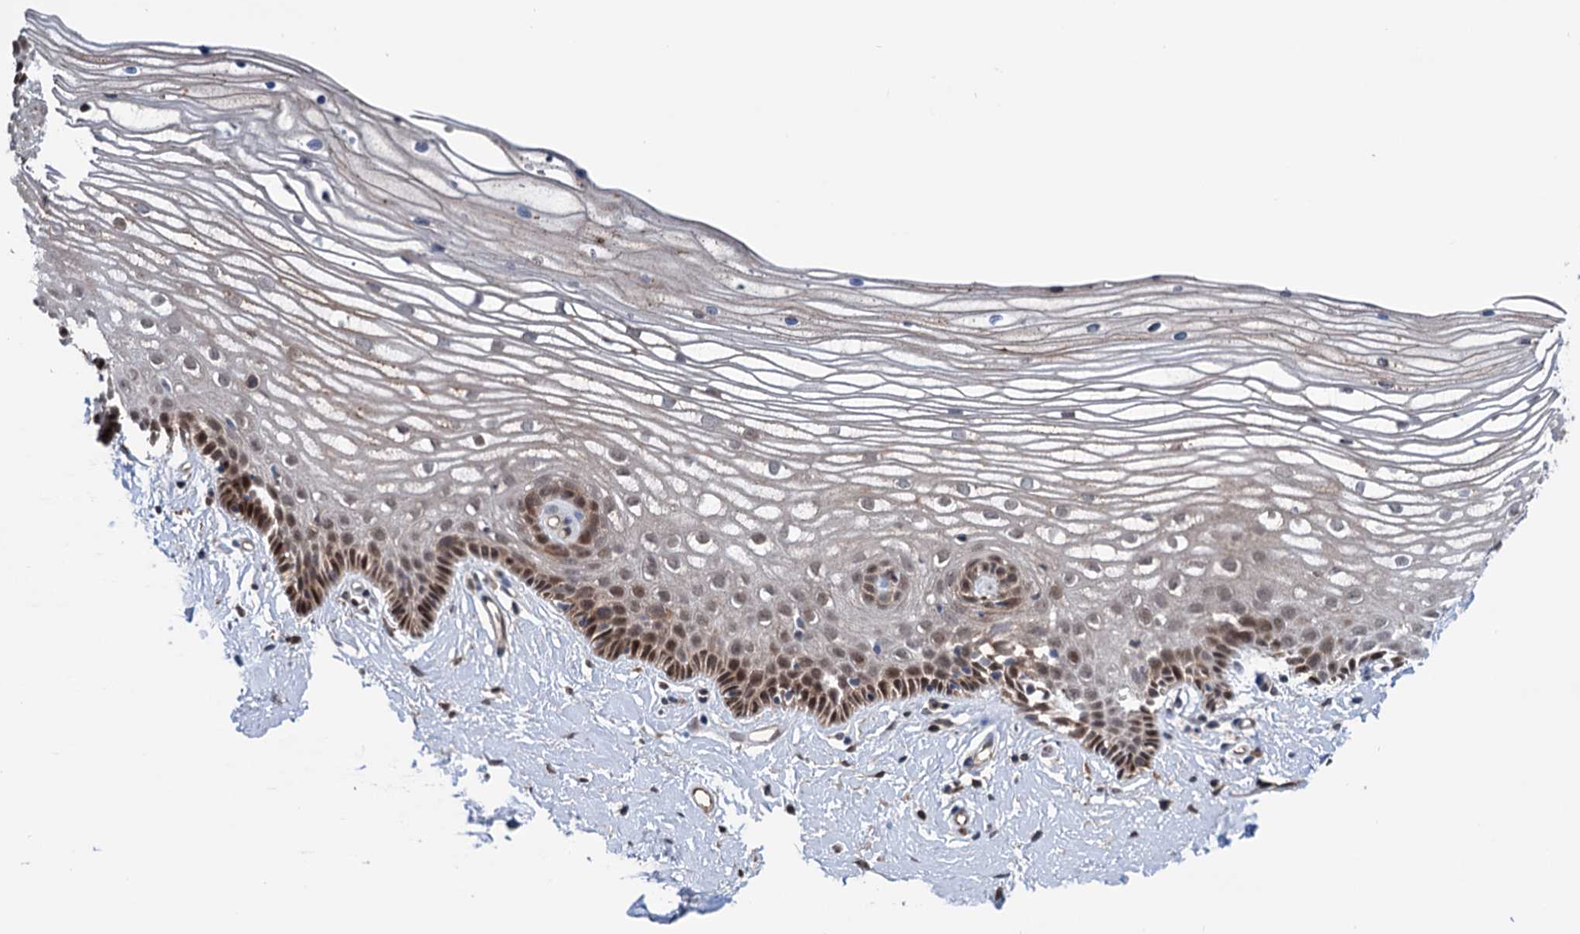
{"staining": {"intensity": "moderate", "quantity": "25%-75%", "location": "cytoplasmic/membranous,nuclear"}, "tissue": "vagina", "cell_type": "Squamous epithelial cells", "image_type": "normal", "snomed": [{"axis": "morphology", "description": "Normal tissue, NOS"}, {"axis": "topography", "description": "Vagina"}, {"axis": "topography", "description": "Cervix"}], "caption": "Protein staining demonstrates moderate cytoplasmic/membranous,nuclear expression in about 25%-75% of squamous epithelial cells in benign vagina. The protein of interest is shown in brown color, while the nuclei are stained blue.", "gene": "NCAPD2", "patient": {"sex": "female", "age": 40}}